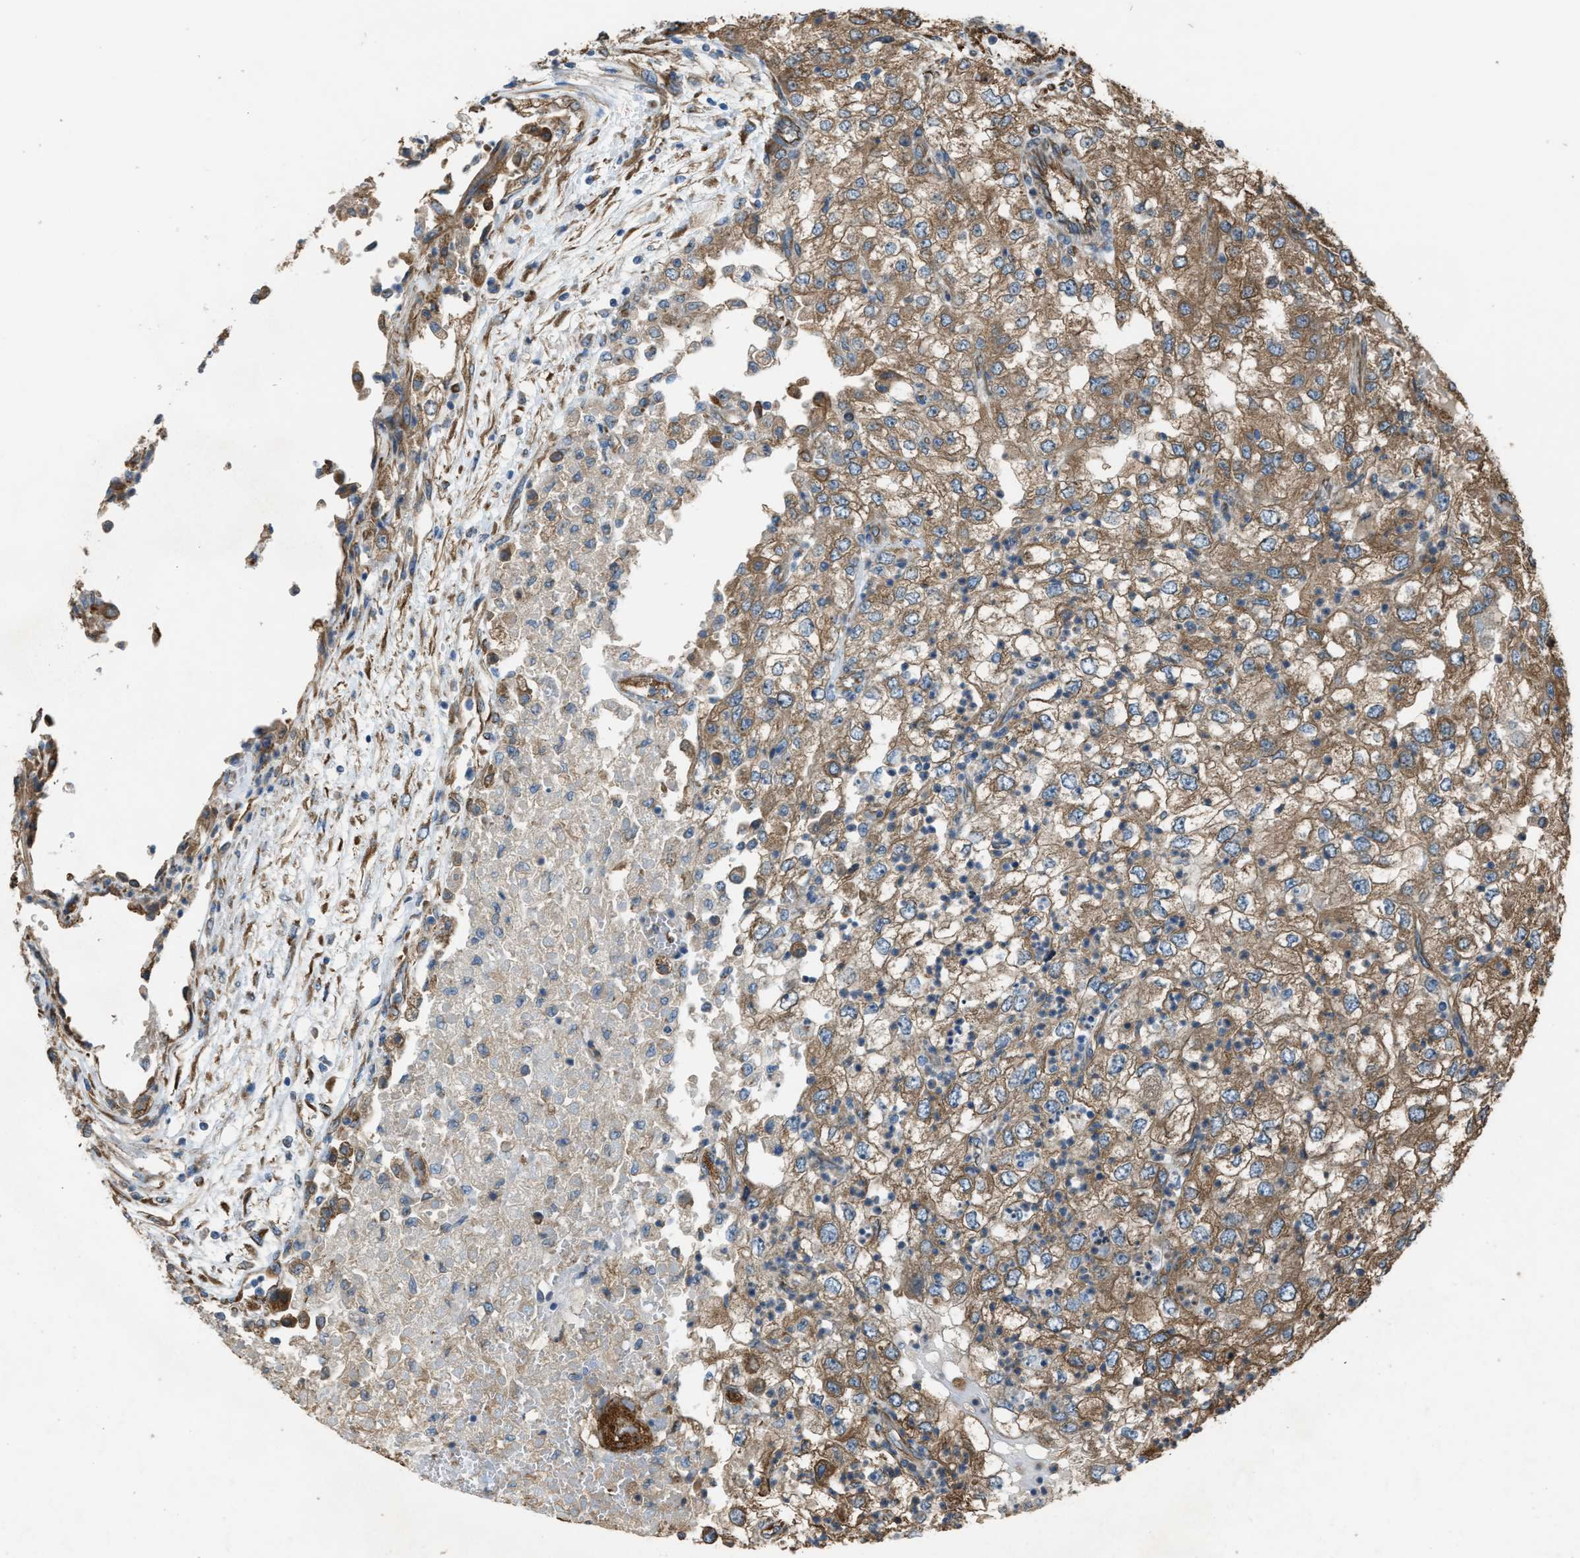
{"staining": {"intensity": "moderate", "quantity": ">75%", "location": "cytoplasmic/membranous"}, "tissue": "renal cancer", "cell_type": "Tumor cells", "image_type": "cancer", "snomed": [{"axis": "morphology", "description": "Adenocarcinoma, NOS"}, {"axis": "topography", "description": "Kidney"}], "caption": "Immunohistochemical staining of renal adenocarcinoma demonstrates medium levels of moderate cytoplasmic/membranous protein expression in approximately >75% of tumor cells.", "gene": "TRPC1", "patient": {"sex": "female", "age": 54}}